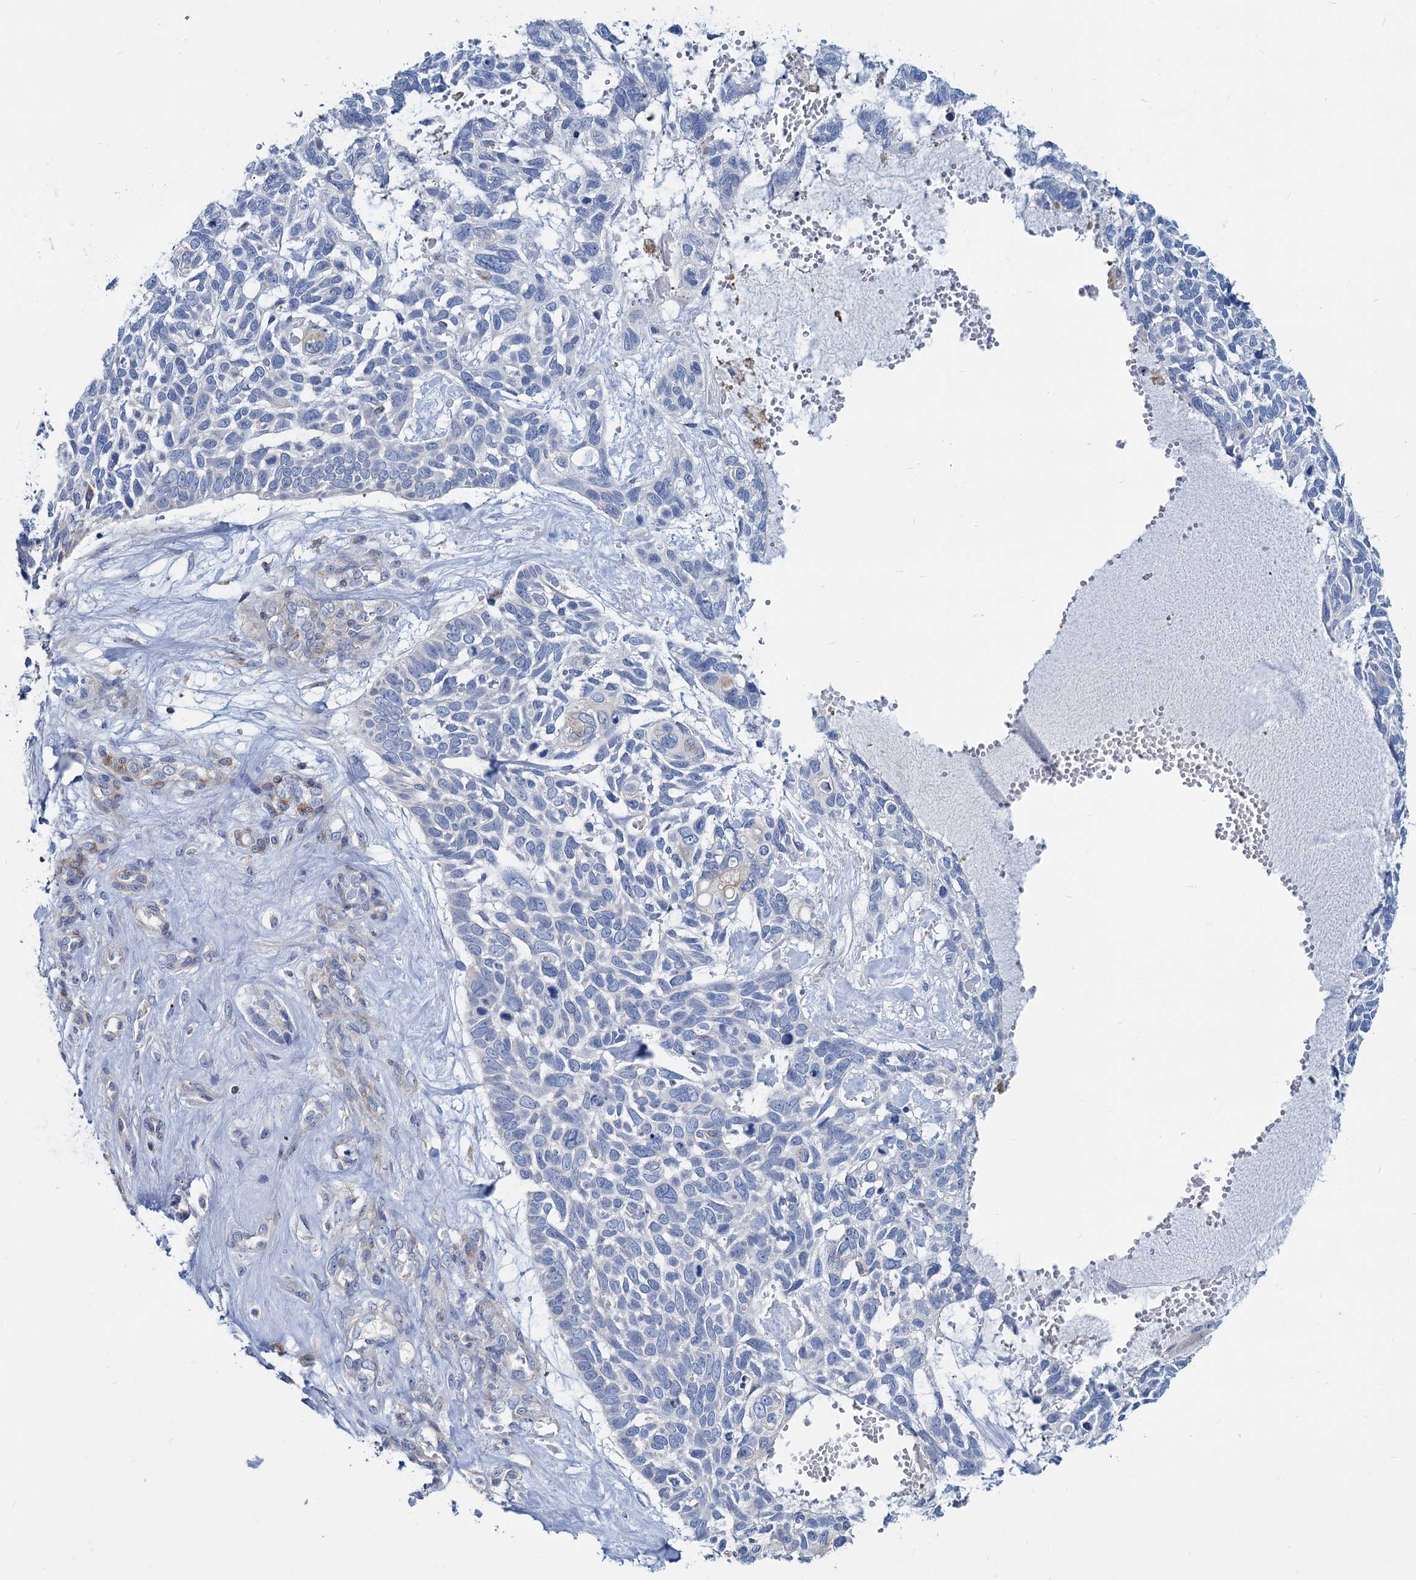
{"staining": {"intensity": "negative", "quantity": "none", "location": "none"}, "tissue": "skin cancer", "cell_type": "Tumor cells", "image_type": "cancer", "snomed": [{"axis": "morphology", "description": "Basal cell carcinoma"}, {"axis": "topography", "description": "Skin"}], "caption": "Tumor cells are negative for protein expression in human skin basal cell carcinoma.", "gene": "LRCH4", "patient": {"sex": "male", "age": 88}}